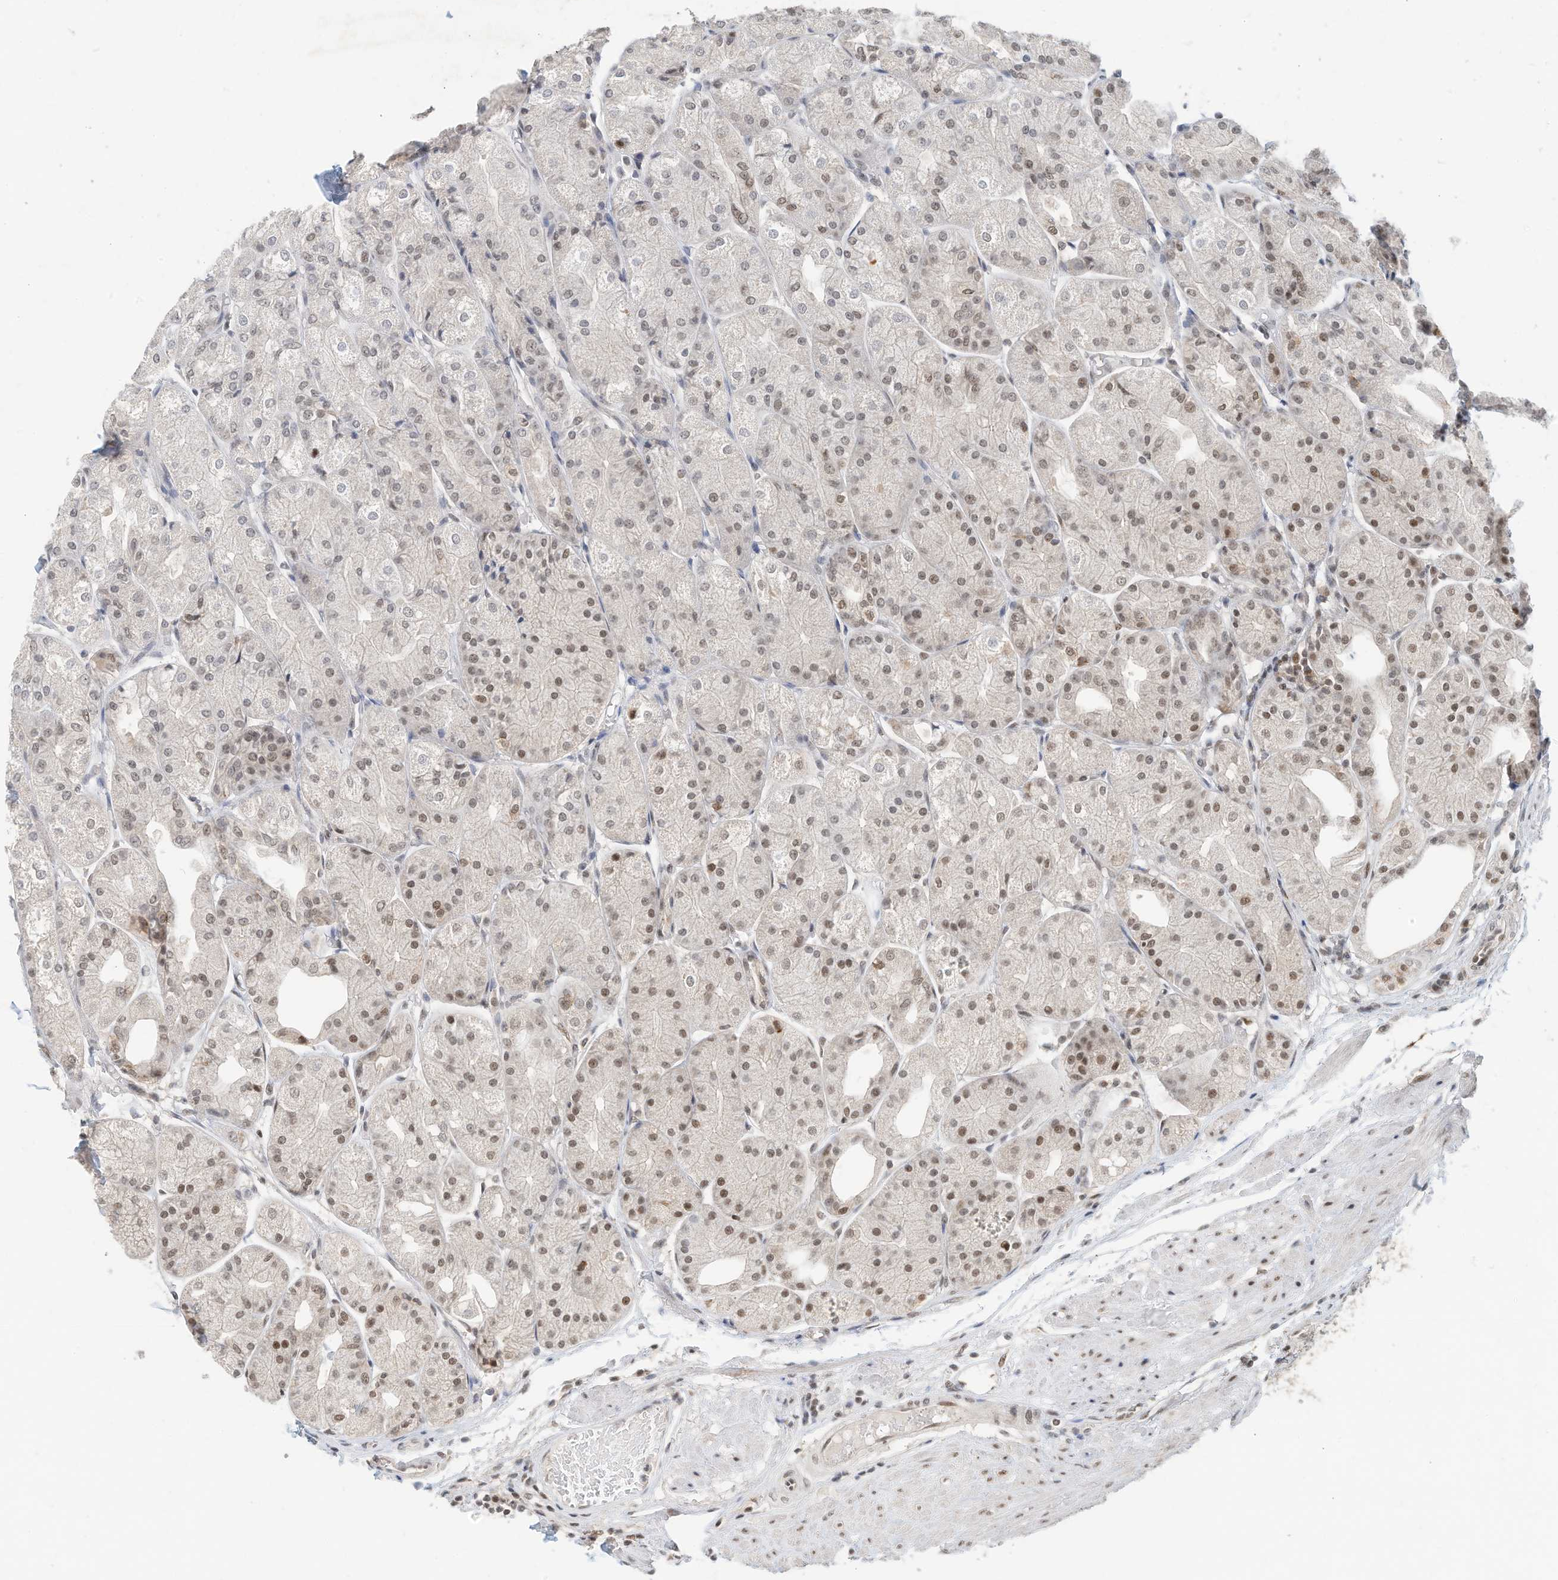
{"staining": {"intensity": "moderate", "quantity": "25%-75%", "location": "nuclear"}, "tissue": "stomach", "cell_type": "Glandular cells", "image_type": "normal", "snomed": [{"axis": "morphology", "description": "Normal tissue, NOS"}, {"axis": "topography", "description": "Stomach, upper"}], "caption": "Stomach stained with a protein marker demonstrates moderate staining in glandular cells.", "gene": "OGT", "patient": {"sex": "male", "age": 72}}